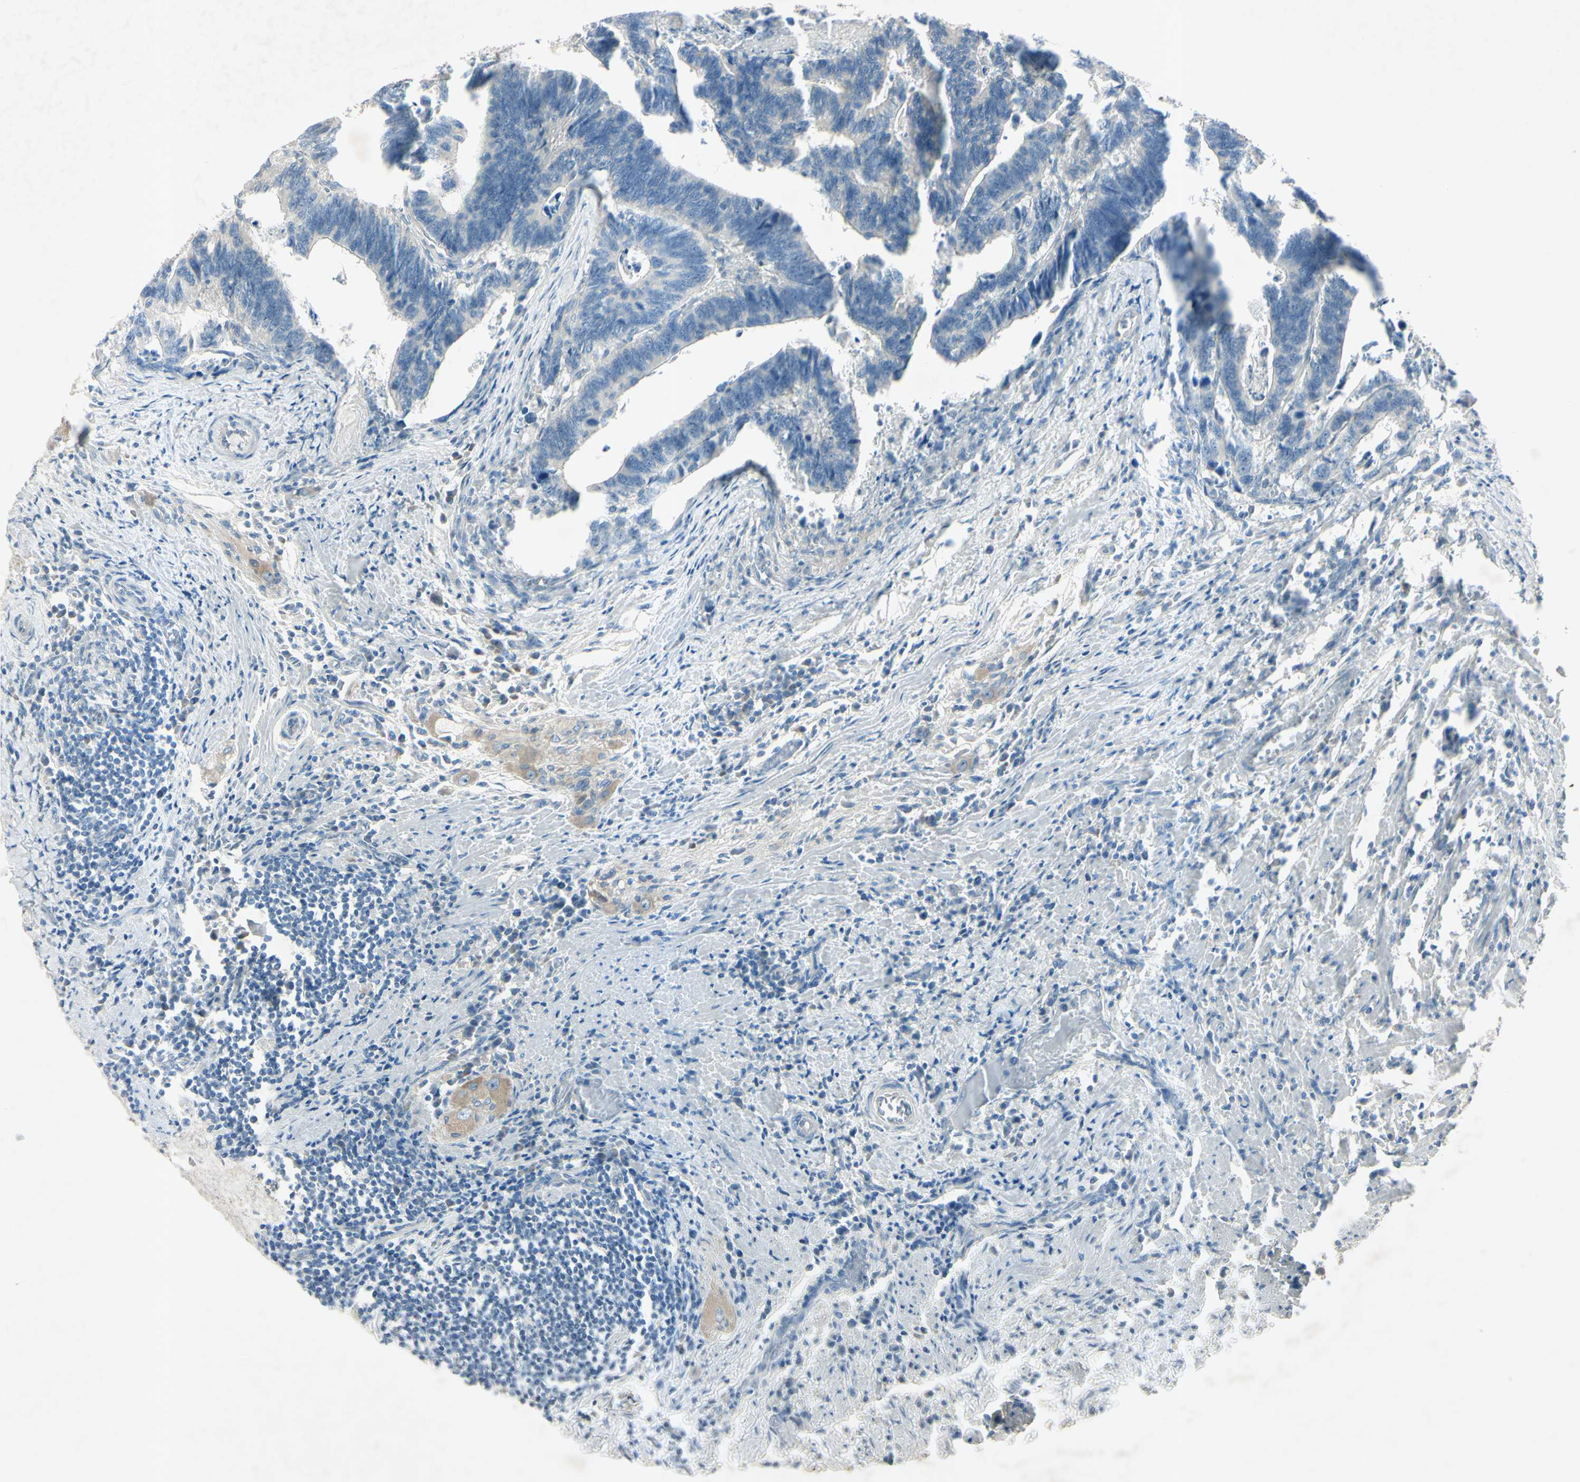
{"staining": {"intensity": "negative", "quantity": "none", "location": "none"}, "tissue": "colorectal cancer", "cell_type": "Tumor cells", "image_type": "cancer", "snomed": [{"axis": "morphology", "description": "Adenocarcinoma, NOS"}, {"axis": "topography", "description": "Colon"}], "caption": "The IHC photomicrograph has no significant staining in tumor cells of colorectal adenocarcinoma tissue. (Immunohistochemistry (ihc), brightfield microscopy, high magnification).", "gene": "AATK", "patient": {"sex": "male", "age": 72}}